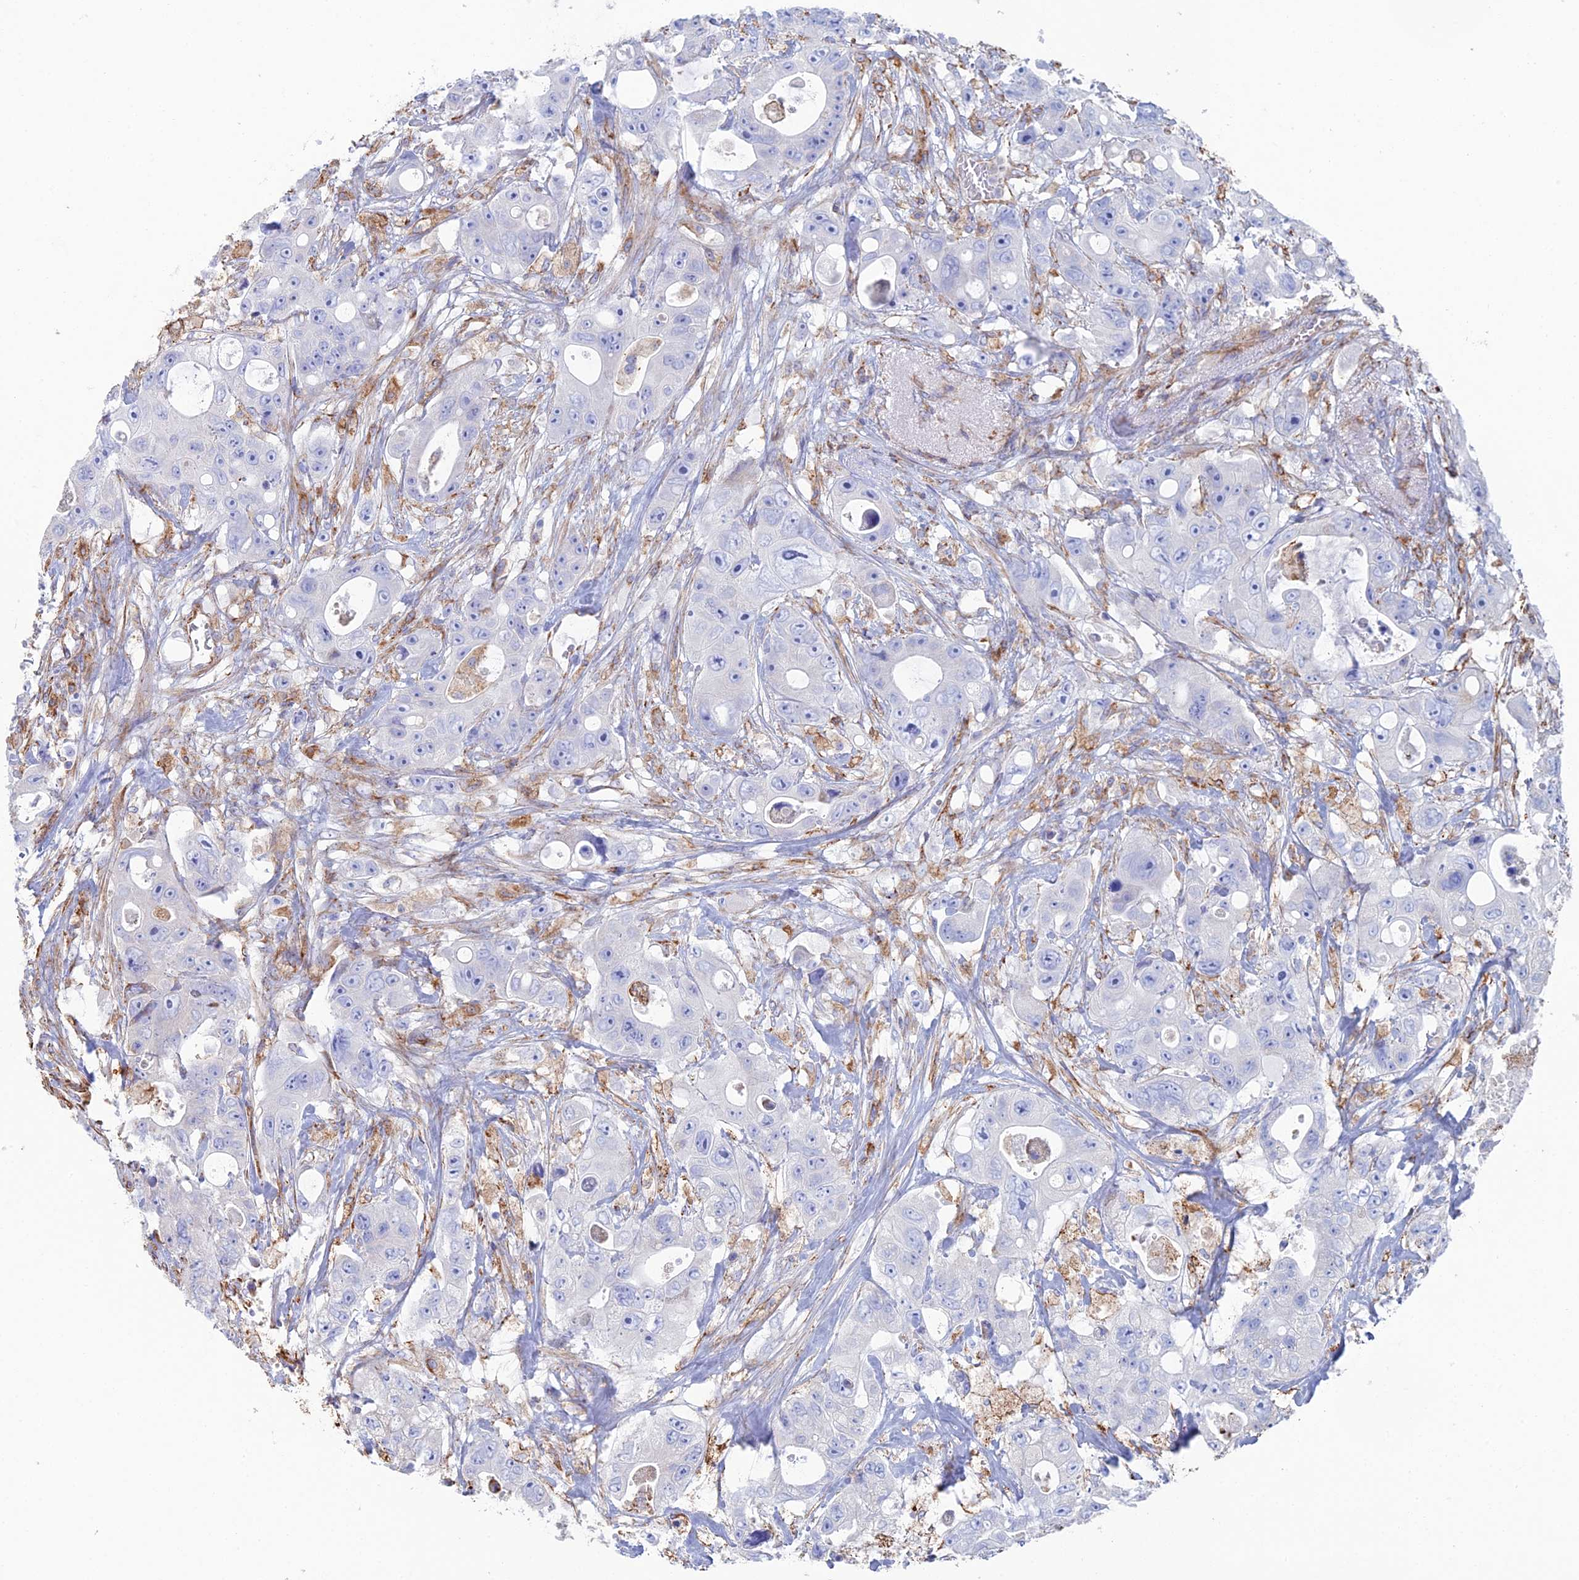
{"staining": {"intensity": "negative", "quantity": "none", "location": "none"}, "tissue": "colorectal cancer", "cell_type": "Tumor cells", "image_type": "cancer", "snomed": [{"axis": "morphology", "description": "Adenocarcinoma, NOS"}, {"axis": "topography", "description": "Colon"}], "caption": "There is no significant positivity in tumor cells of colorectal cancer.", "gene": "CLVS2", "patient": {"sex": "female", "age": 46}}